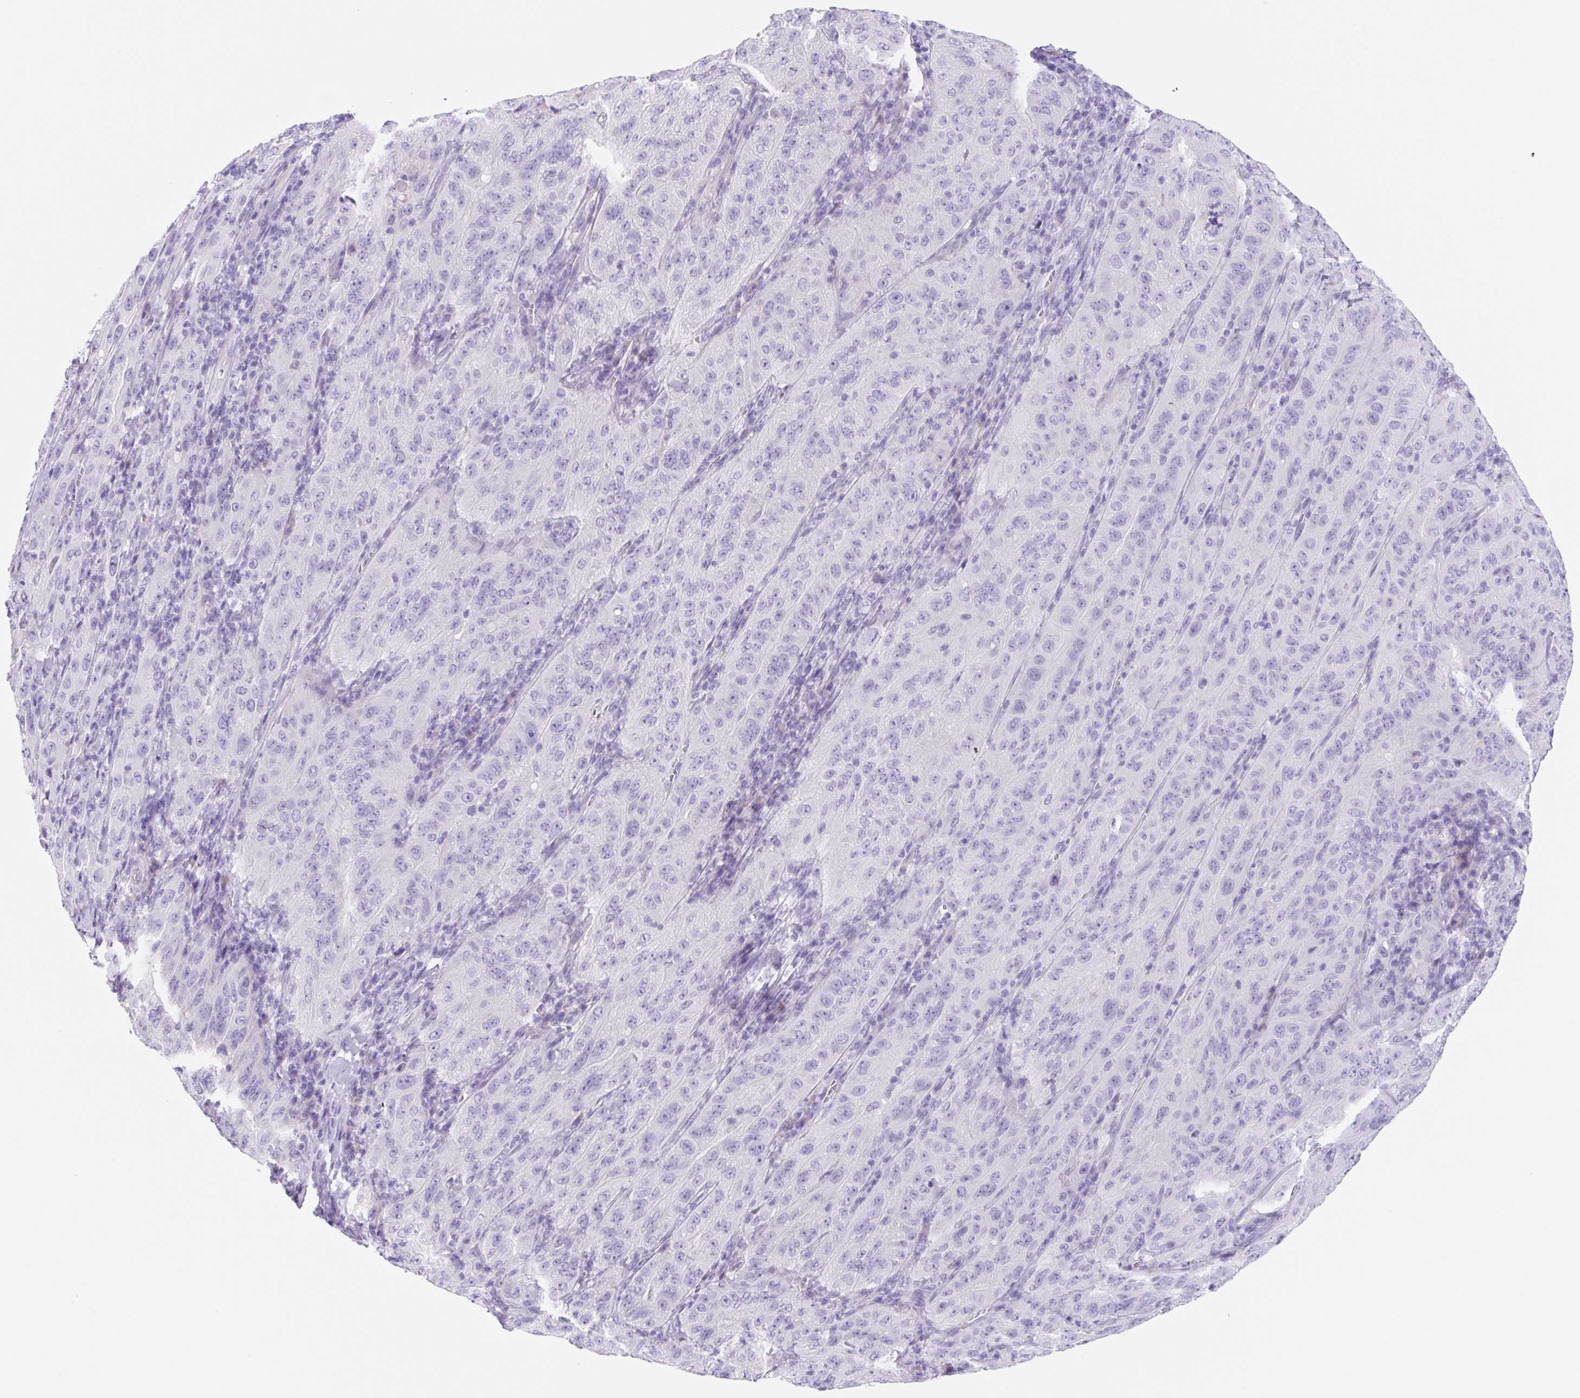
{"staining": {"intensity": "negative", "quantity": "none", "location": "none"}, "tissue": "pancreatic cancer", "cell_type": "Tumor cells", "image_type": "cancer", "snomed": [{"axis": "morphology", "description": "Adenocarcinoma, NOS"}, {"axis": "topography", "description": "Pancreas"}], "caption": "Adenocarcinoma (pancreatic) stained for a protein using IHC demonstrates no staining tumor cells.", "gene": "KLK8", "patient": {"sex": "male", "age": 63}}